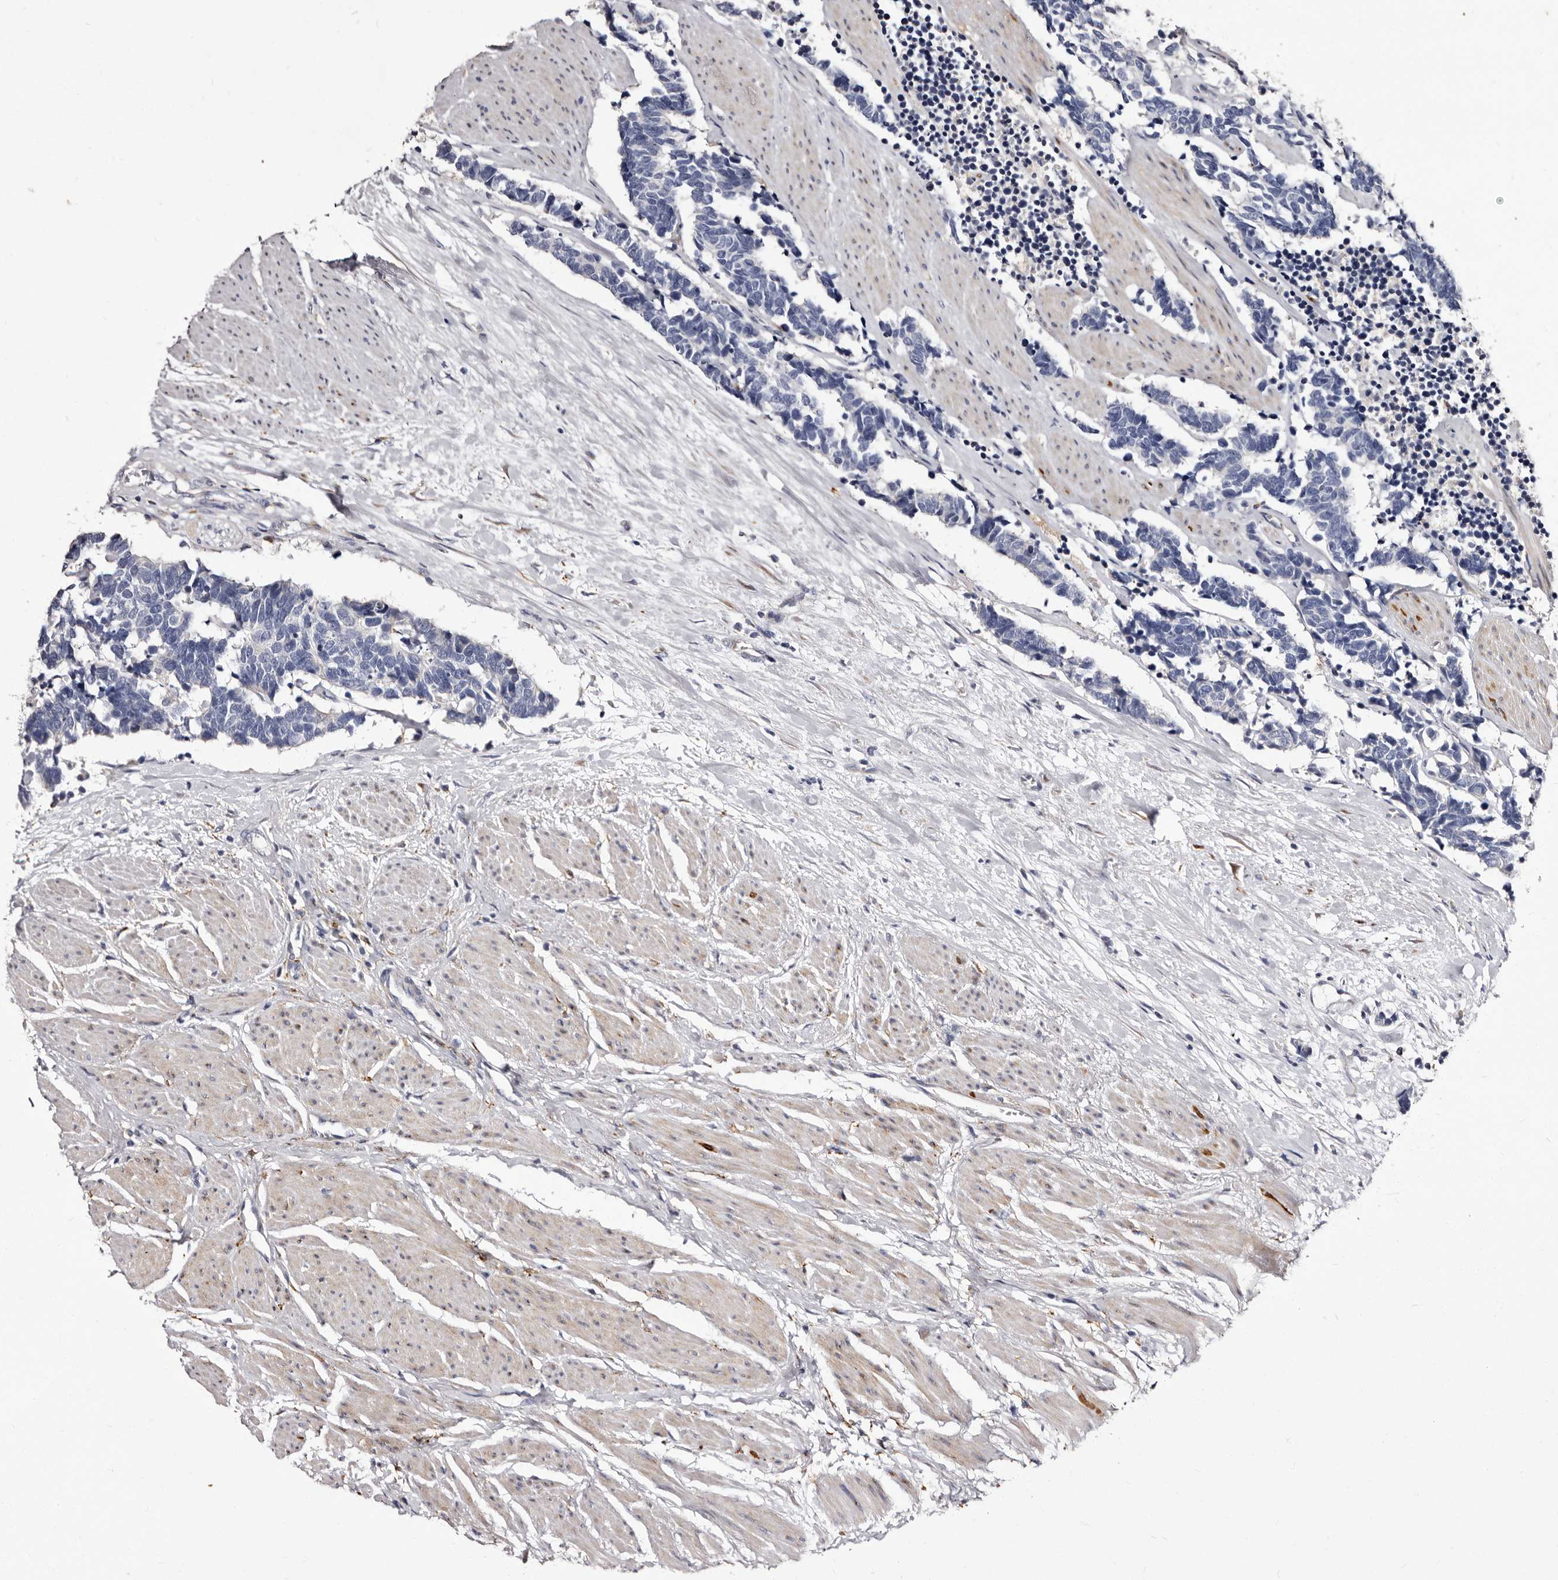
{"staining": {"intensity": "negative", "quantity": "none", "location": "none"}, "tissue": "carcinoid", "cell_type": "Tumor cells", "image_type": "cancer", "snomed": [{"axis": "morphology", "description": "Carcinoma, NOS"}, {"axis": "morphology", "description": "Carcinoid, malignant, NOS"}, {"axis": "topography", "description": "Urinary bladder"}], "caption": "DAB (3,3'-diaminobenzidine) immunohistochemical staining of carcinoid (malignant) shows no significant expression in tumor cells.", "gene": "AUNIP", "patient": {"sex": "male", "age": 57}}